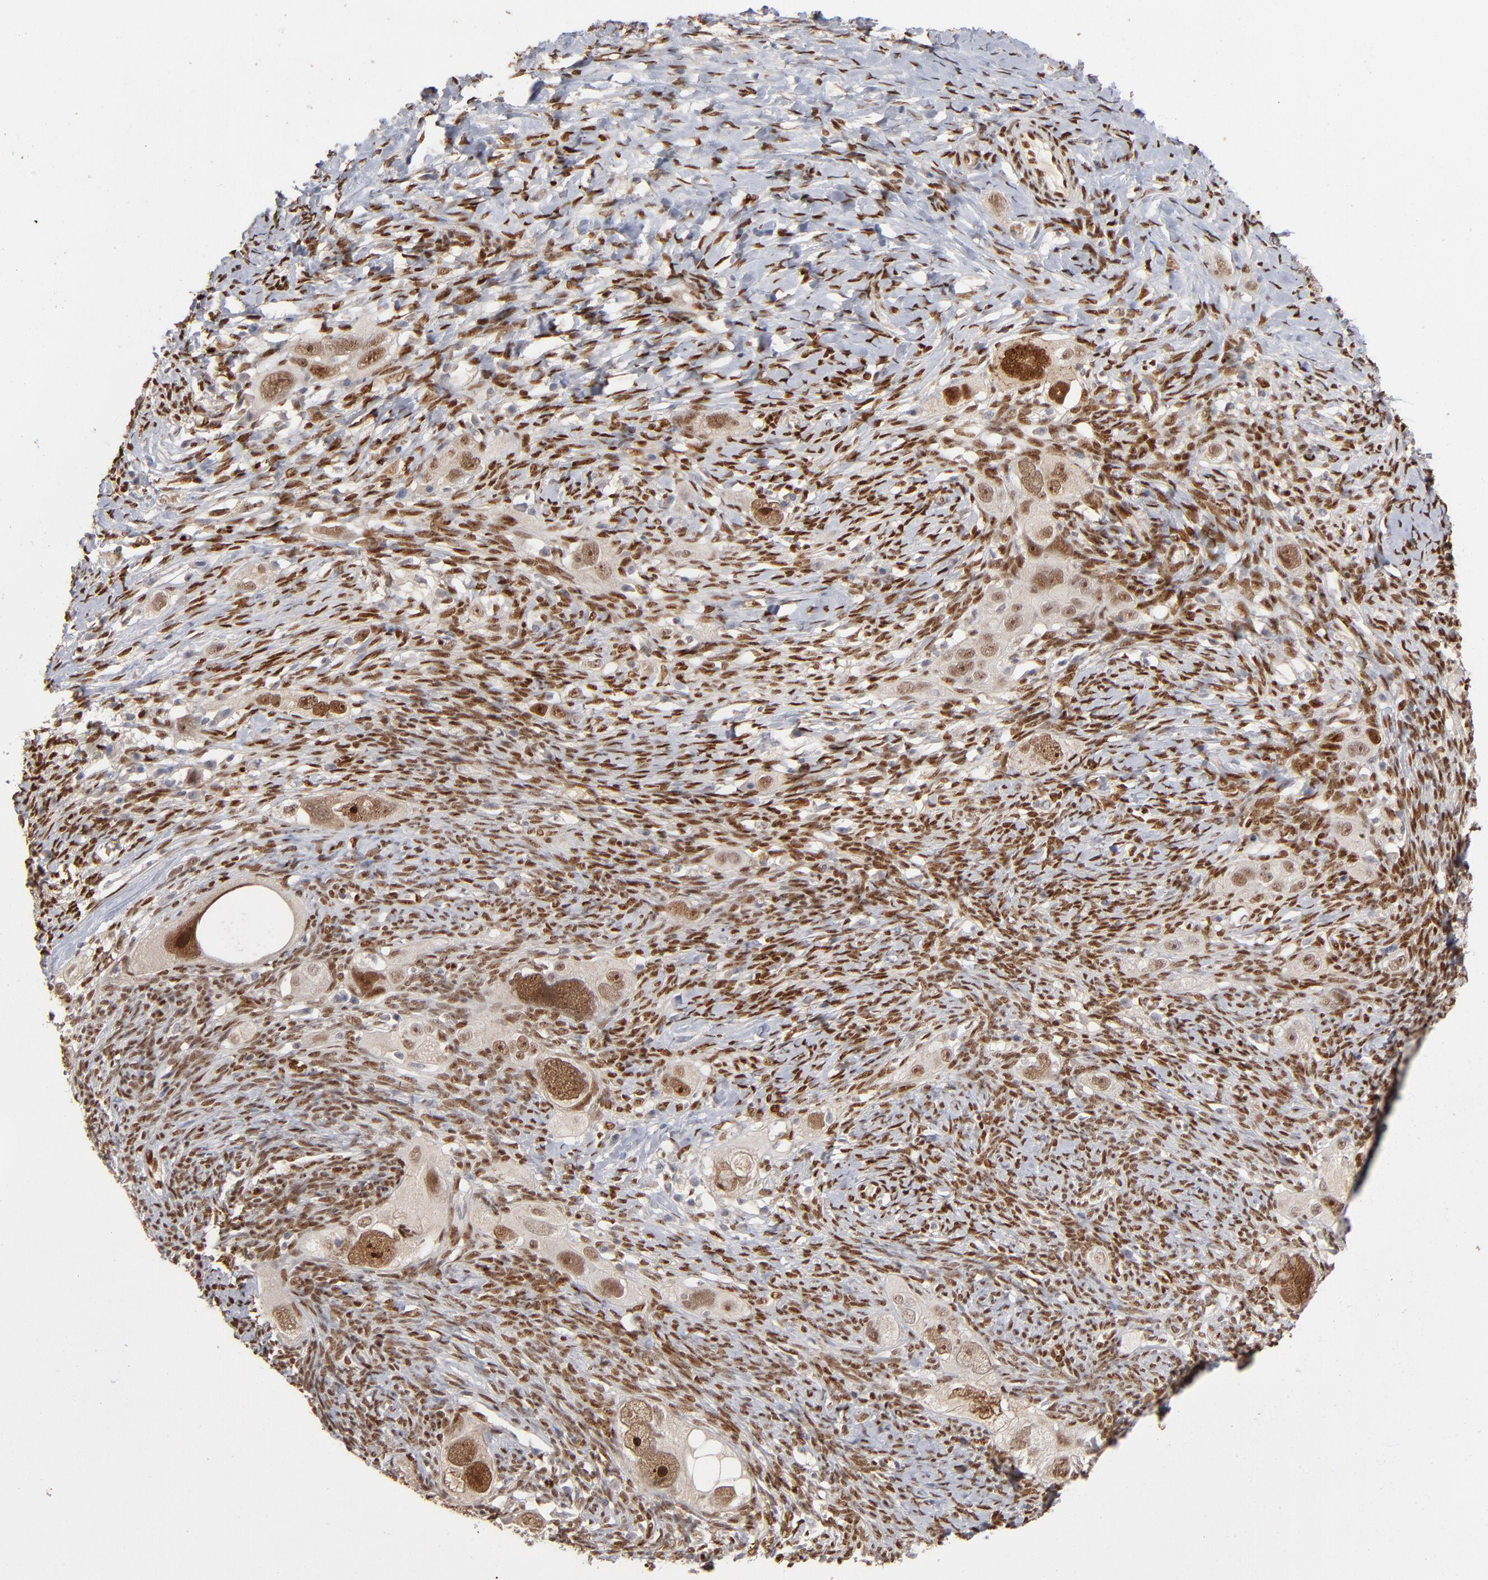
{"staining": {"intensity": "moderate", "quantity": ">75%", "location": "nuclear"}, "tissue": "ovarian cancer", "cell_type": "Tumor cells", "image_type": "cancer", "snomed": [{"axis": "morphology", "description": "Normal tissue, NOS"}, {"axis": "morphology", "description": "Cystadenocarcinoma, serous, NOS"}, {"axis": "topography", "description": "Ovary"}], "caption": "Moderate nuclear expression is identified in approximately >75% of tumor cells in serous cystadenocarcinoma (ovarian).", "gene": "NFIB", "patient": {"sex": "female", "age": 62}}